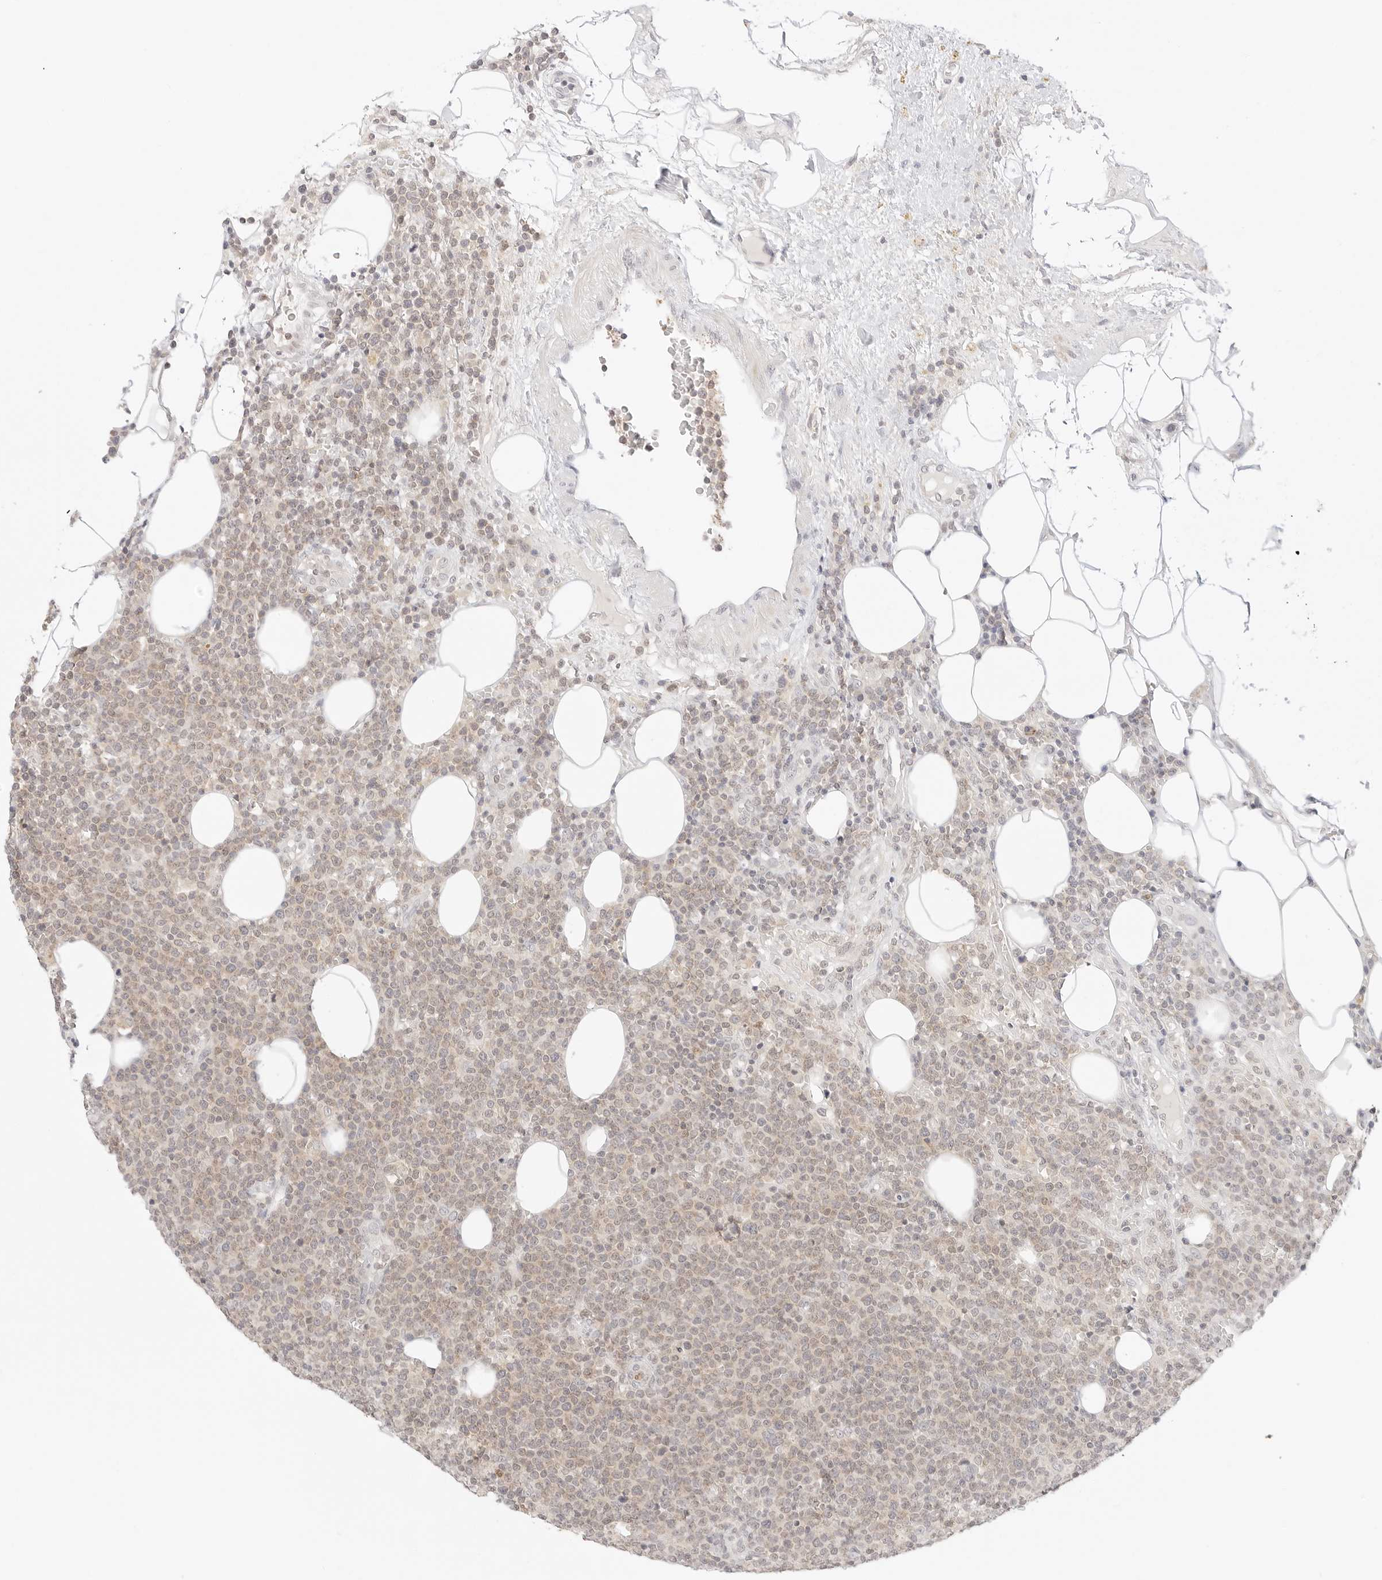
{"staining": {"intensity": "weak", "quantity": "25%-75%", "location": "cytoplasmic/membranous"}, "tissue": "lymphoma", "cell_type": "Tumor cells", "image_type": "cancer", "snomed": [{"axis": "morphology", "description": "Malignant lymphoma, non-Hodgkin's type, High grade"}, {"axis": "topography", "description": "Lymph node"}], "caption": "Weak cytoplasmic/membranous expression is appreciated in approximately 25%-75% of tumor cells in high-grade malignant lymphoma, non-Hodgkin's type.", "gene": "GNAS", "patient": {"sex": "male", "age": 61}}